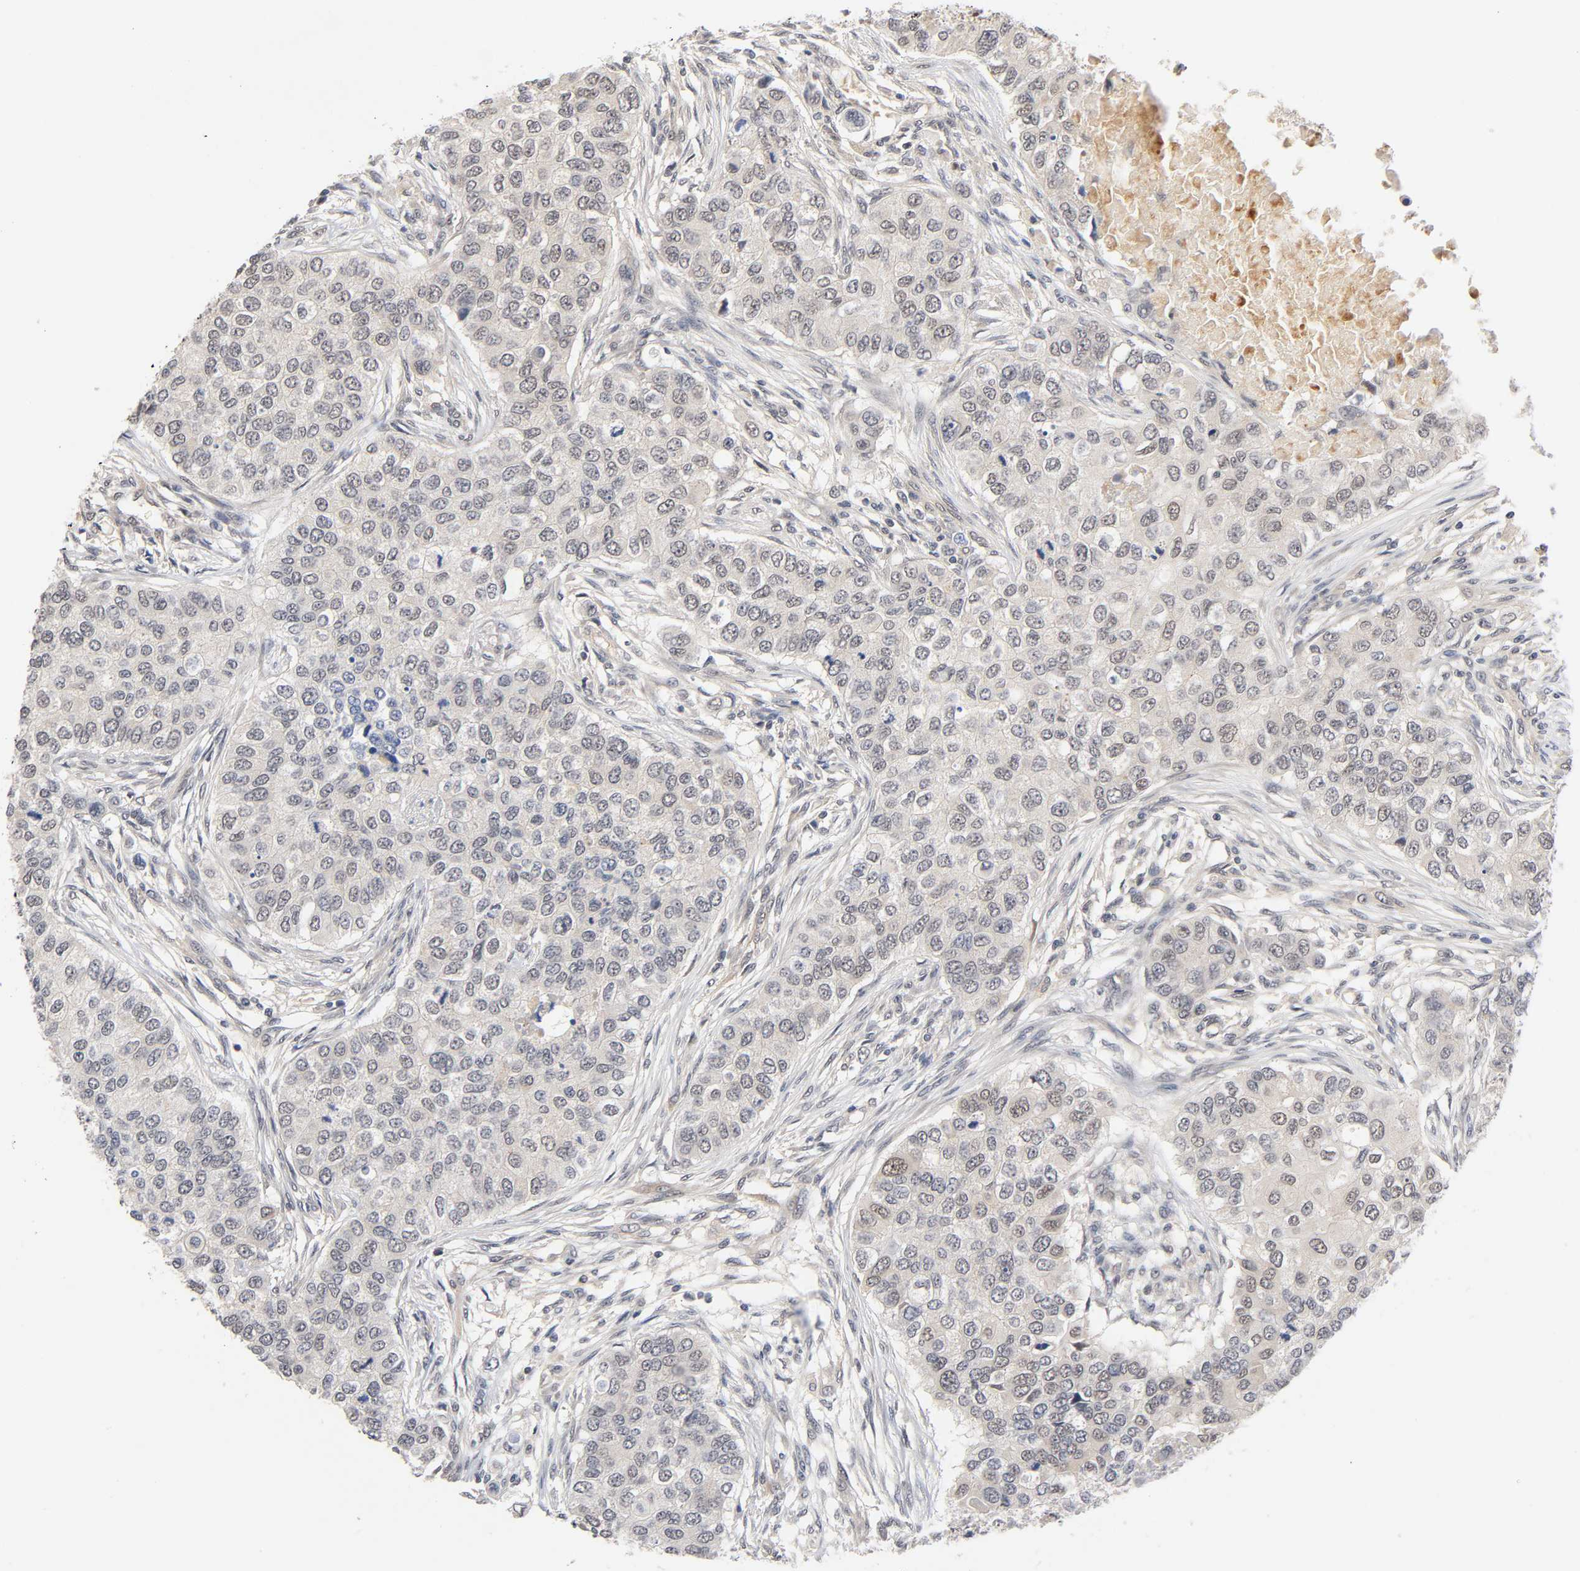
{"staining": {"intensity": "weak", "quantity": ">75%", "location": "cytoplasmic/membranous,nuclear"}, "tissue": "breast cancer", "cell_type": "Tumor cells", "image_type": "cancer", "snomed": [{"axis": "morphology", "description": "Normal tissue, NOS"}, {"axis": "morphology", "description": "Duct carcinoma"}, {"axis": "topography", "description": "Breast"}], "caption": "A micrograph showing weak cytoplasmic/membranous and nuclear expression in about >75% of tumor cells in invasive ductal carcinoma (breast), as visualized by brown immunohistochemical staining.", "gene": "PRKAB1", "patient": {"sex": "female", "age": 49}}